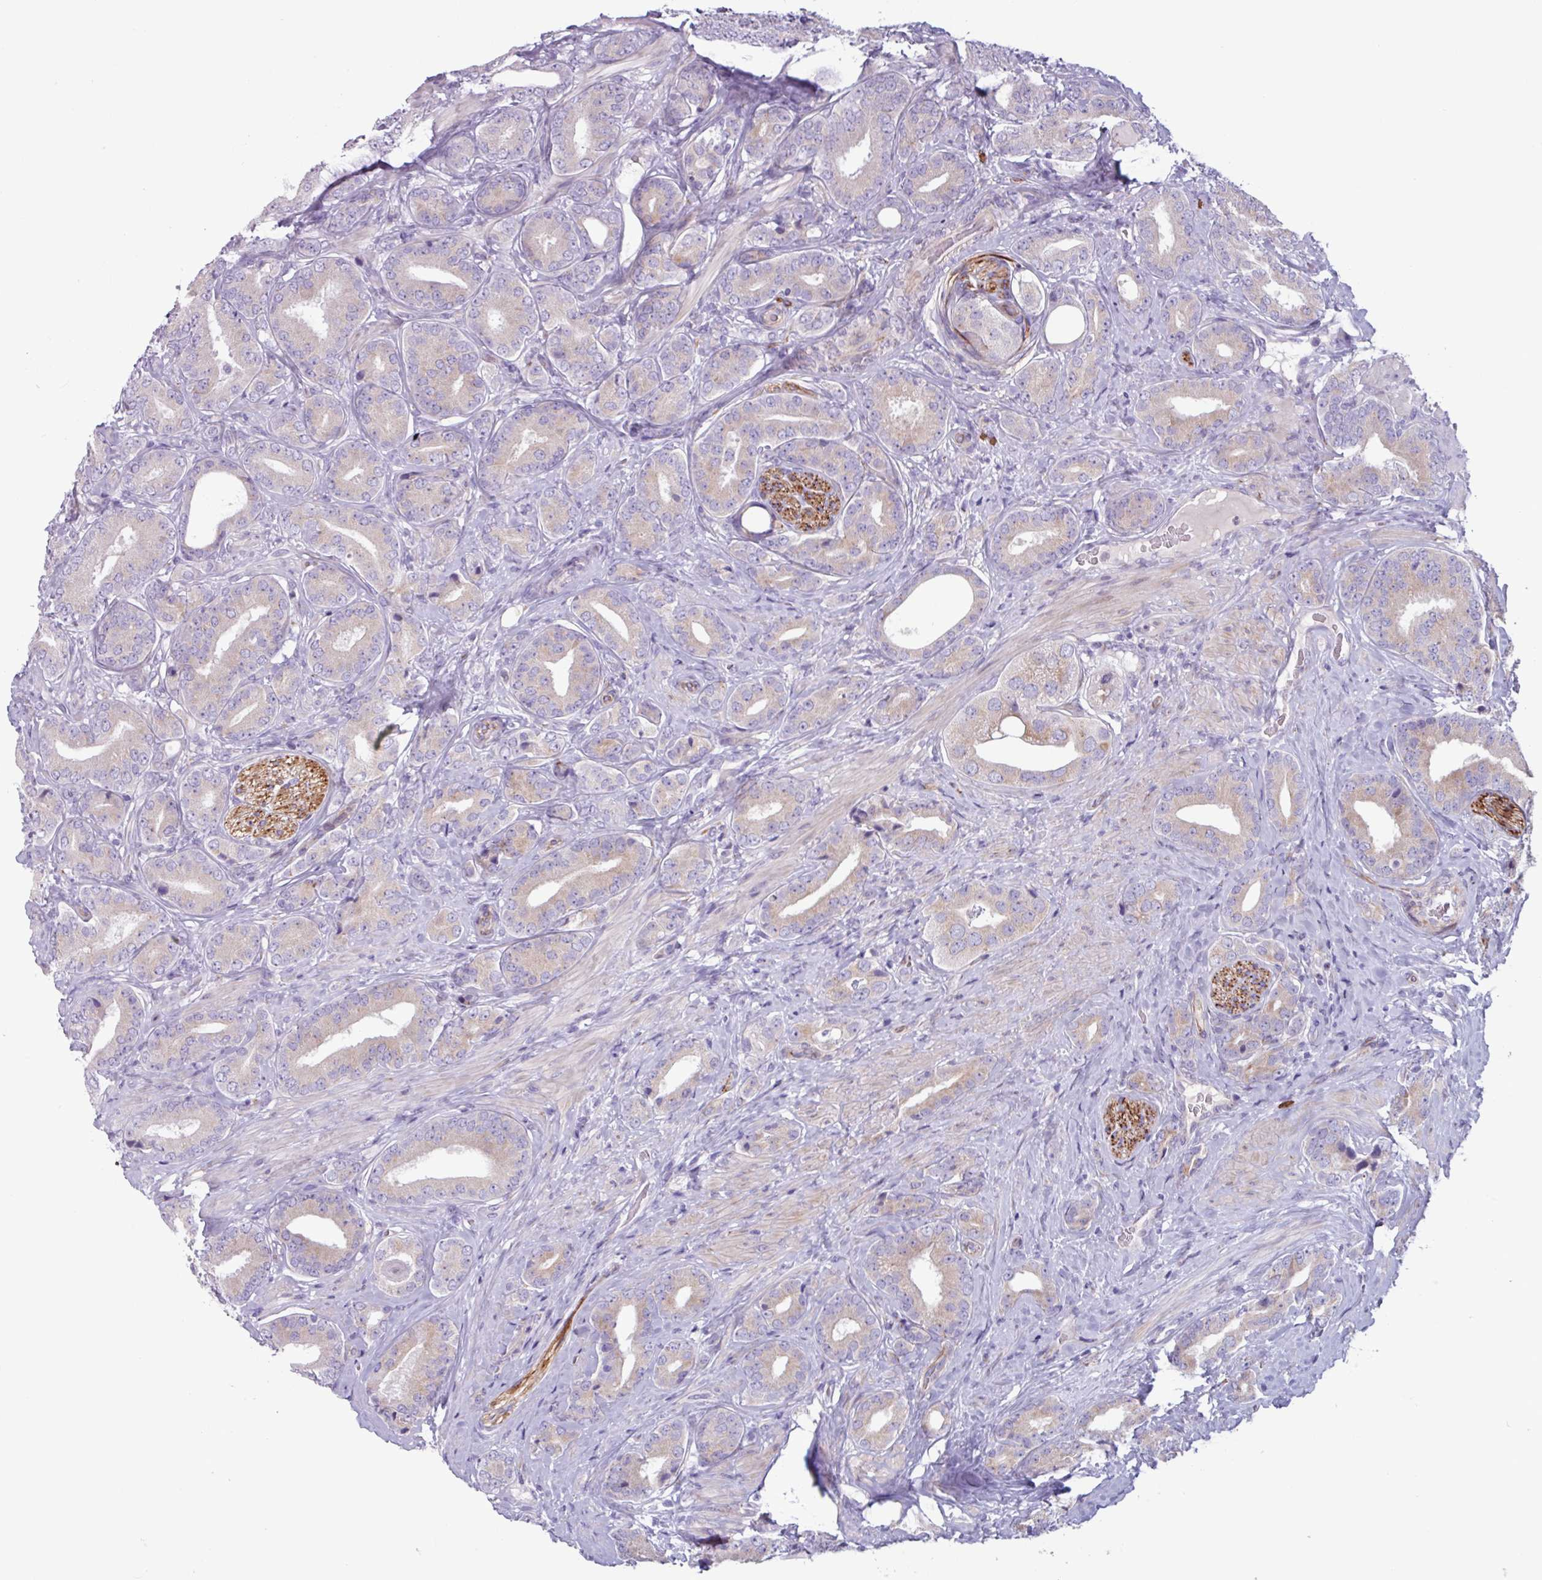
{"staining": {"intensity": "weak", "quantity": ">75%", "location": "cytoplasmic/membranous"}, "tissue": "prostate cancer", "cell_type": "Tumor cells", "image_type": "cancer", "snomed": [{"axis": "morphology", "description": "Adenocarcinoma, High grade"}, {"axis": "topography", "description": "Prostate"}], "caption": "High-power microscopy captured an immunohistochemistry (IHC) image of prostate cancer, revealing weak cytoplasmic/membranous positivity in approximately >75% of tumor cells.", "gene": "ADGRE1", "patient": {"sex": "male", "age": 63}}